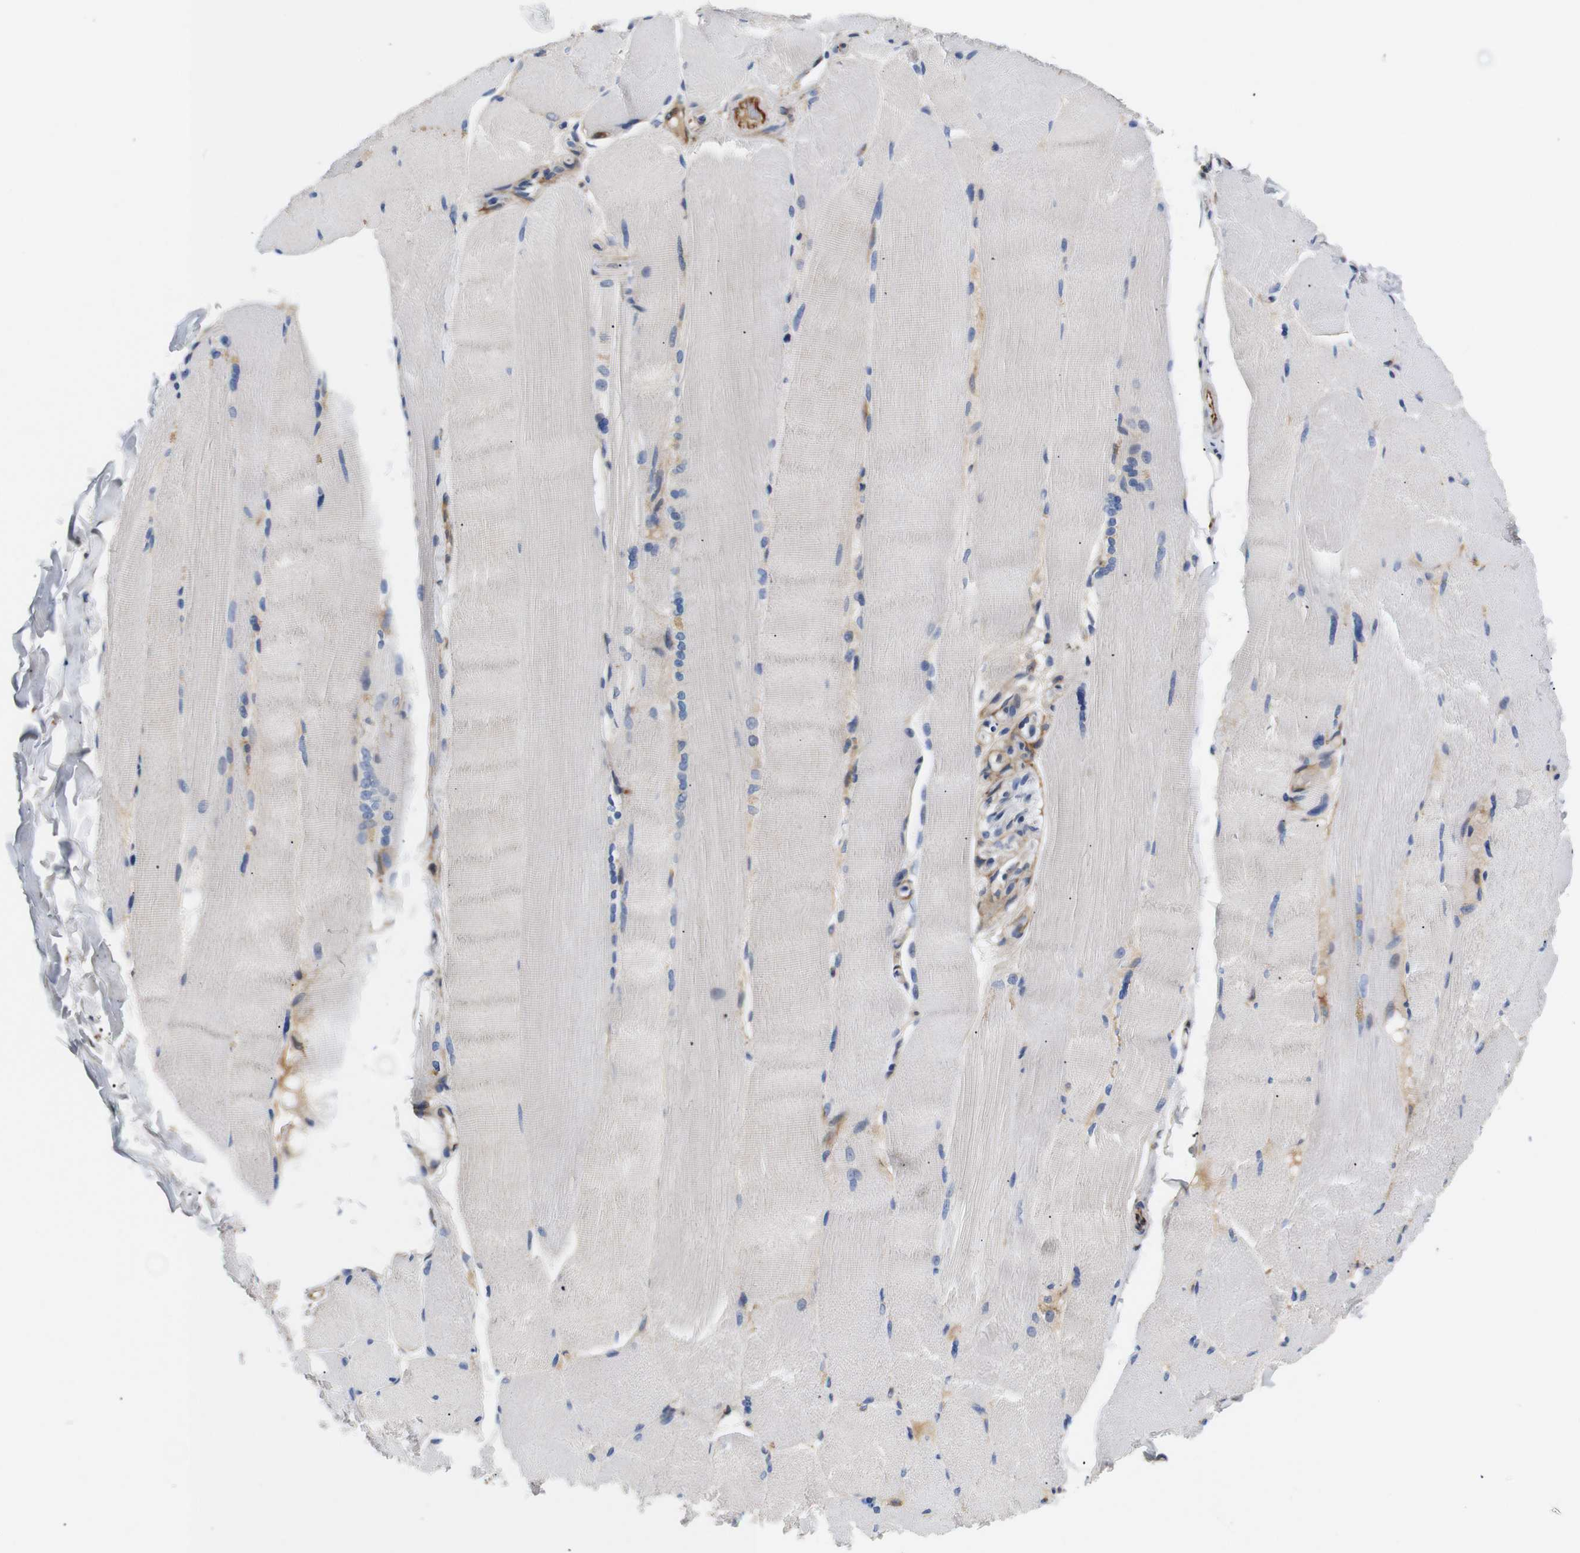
{"staining": {"intensity": "negative", "quantity": "none", "location": "none"}, "tissue": "skeletal muscle", "cell_type": "Myocytes", "image_type": "normal", "snomed": [{"axis": "morphology", "description": "Normal tissue, NOS"}, {"axis": "topography", "description": "Skin"}, {"axis": "topography", "description": "Skeletal muscle"}], "caption": "The image exhibits no staining of myocytes in normal skeletal muscle. (DAB IHC visualized using brightfield microscopy, high magnification).", "gene": "UBE2G2", "patient": {"sex": "male", "age": 83}}